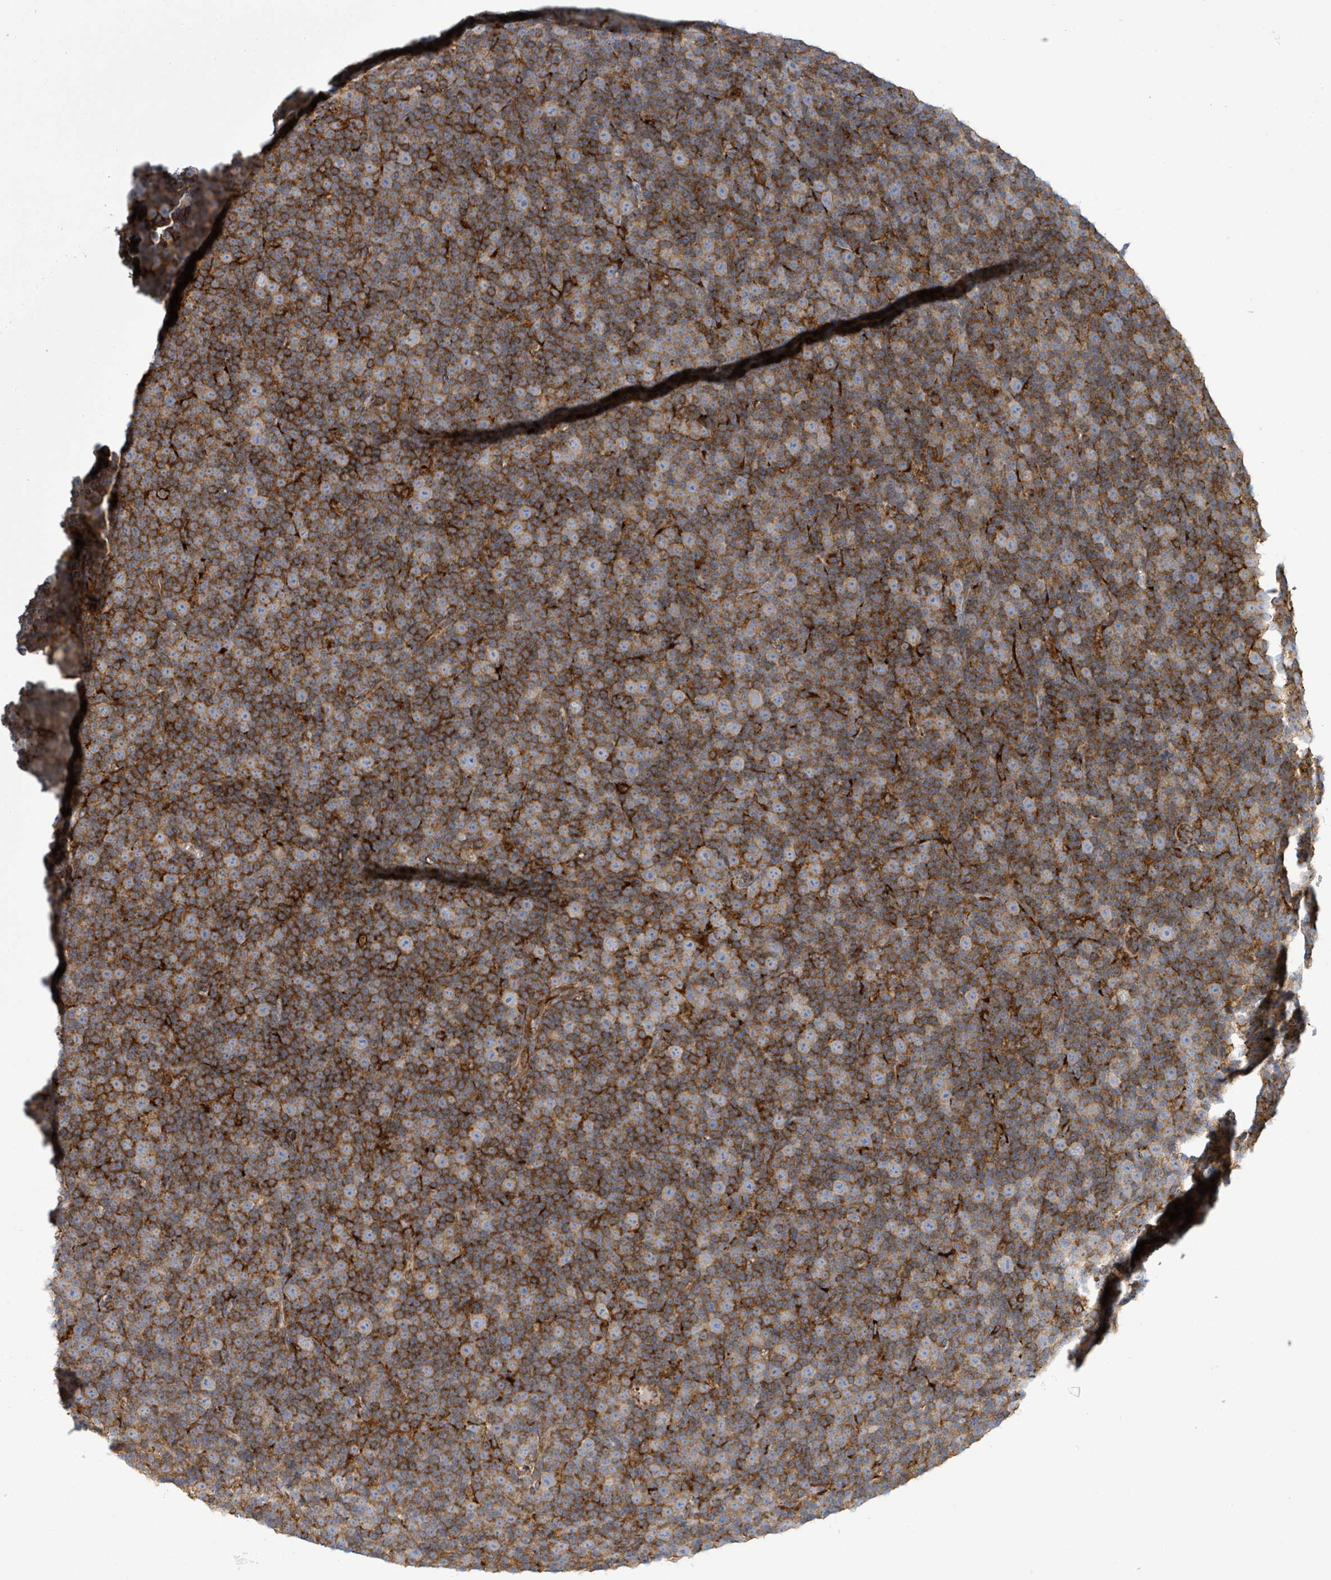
{"staining": {"intensity": "moderate", "quantity": ">75%", "location": "cytoplasmic/membranous"}, "tissue": "lymphoma", "cell_type": "Tumor cells", "image_type": "cancer", "snomed": [{"axis": "morphology", "description": "Malignant lymphoma, non-Hodgkin's type, Low grade"}, {"axis": "topography", "description": "Lymph node"}], "caption": "Immunohistochemistry (IHC) of low-grade malignant lymphoma, non-Hodgkin's type demonstrates medium levels of moderate cytoplasmic/membranous positivity in approximately >75% of tumor cells.", "gene": "EGFL7", "patient": {"sex": "female", "age": 67}}